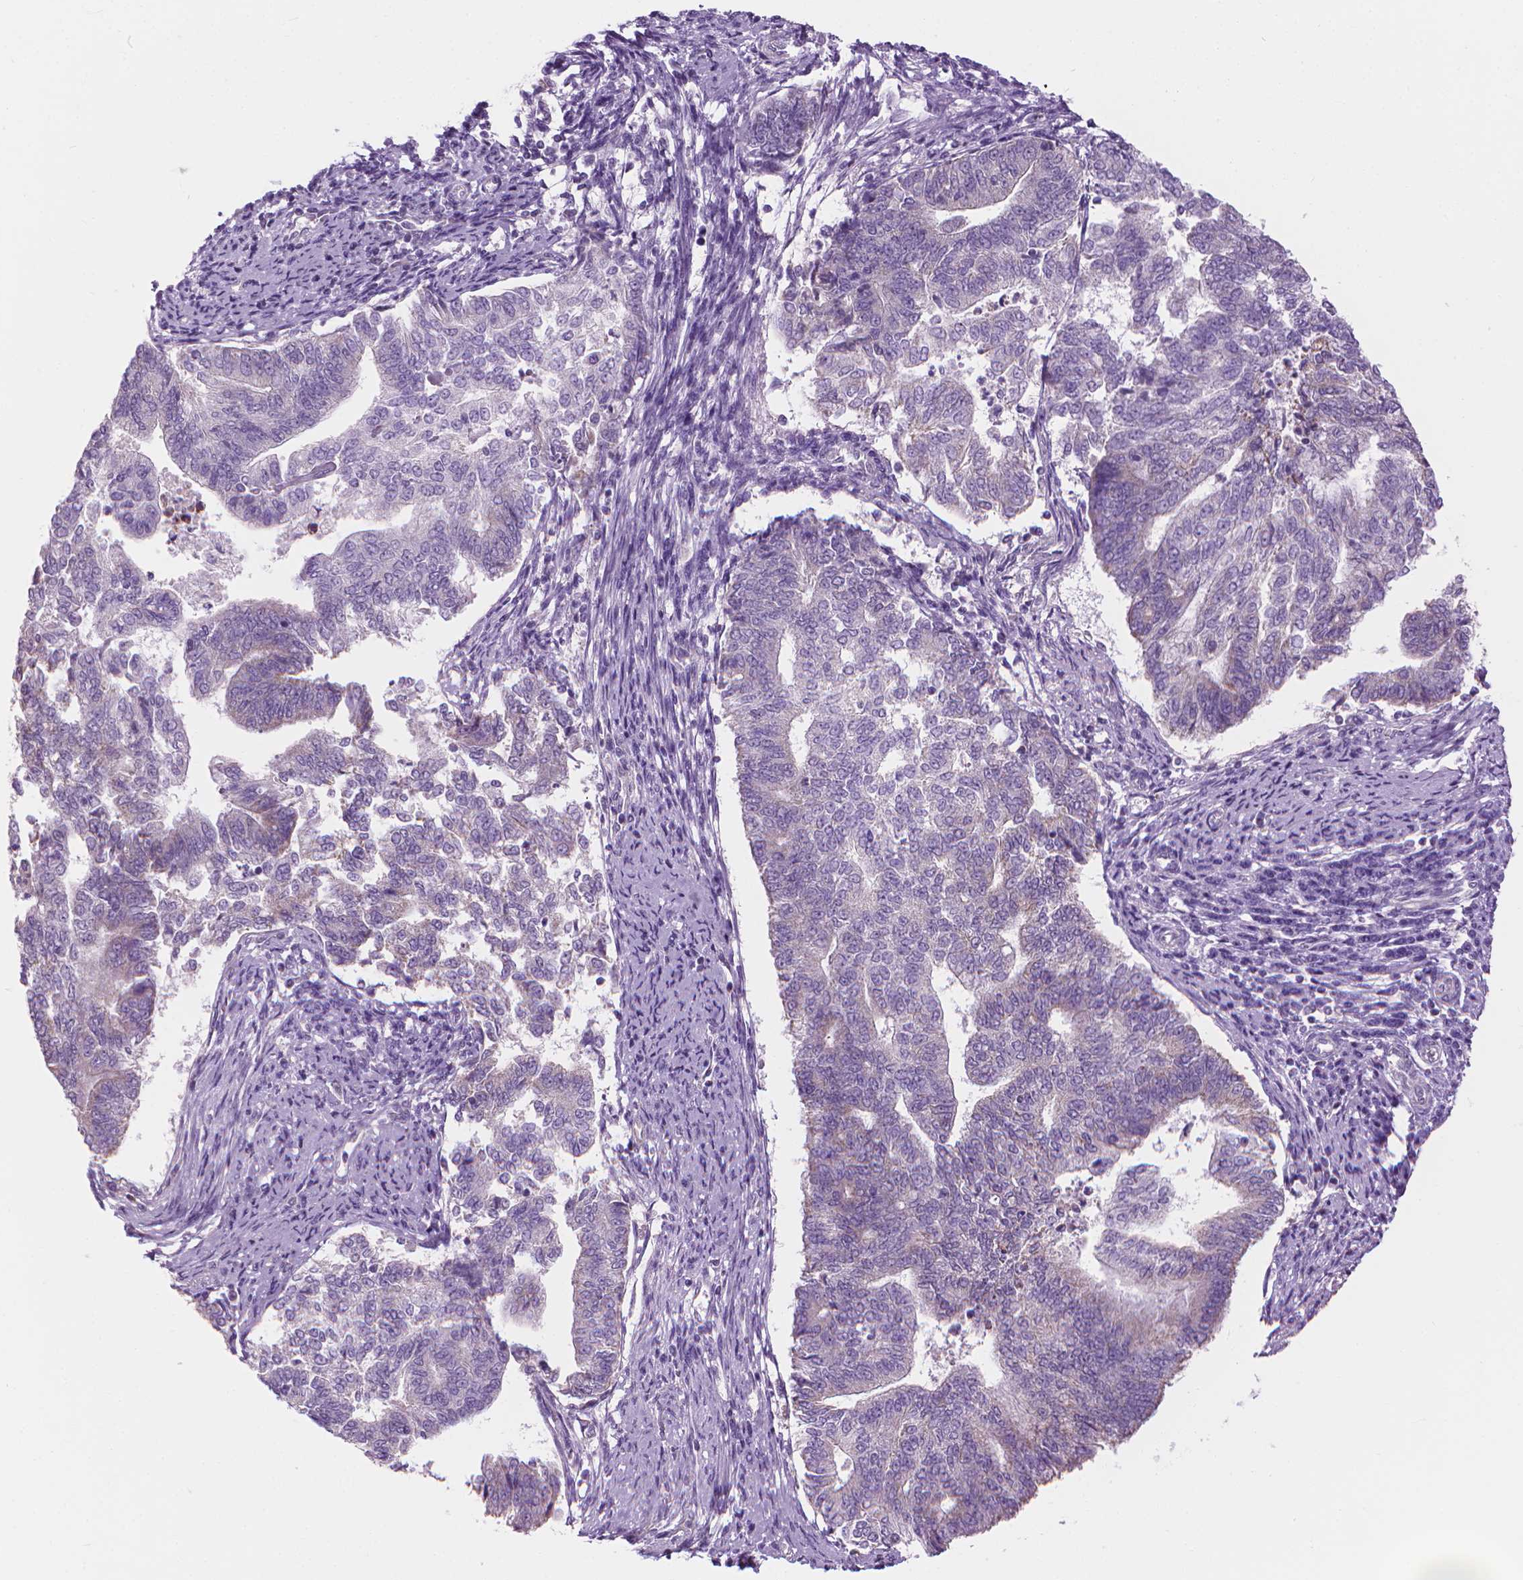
{"staining": {"intensity": "negative", "quantity": "none", "location": "none"}, "tissue": "endometrial cancer", "cell_type": "Tumor cells", "image_type": "cancer", "snomed": [{"axis": "morphology", "description": "Adenocarcinoma, NOS"}, {"axis": "topography", "description": "Endometrium"}], "caption": "Human endometrial cancer stained for a protein using IHC reveals no expression in tumor cells.", "gene": "CFAP126", "patient": {"sex": "female", "age": 65}}